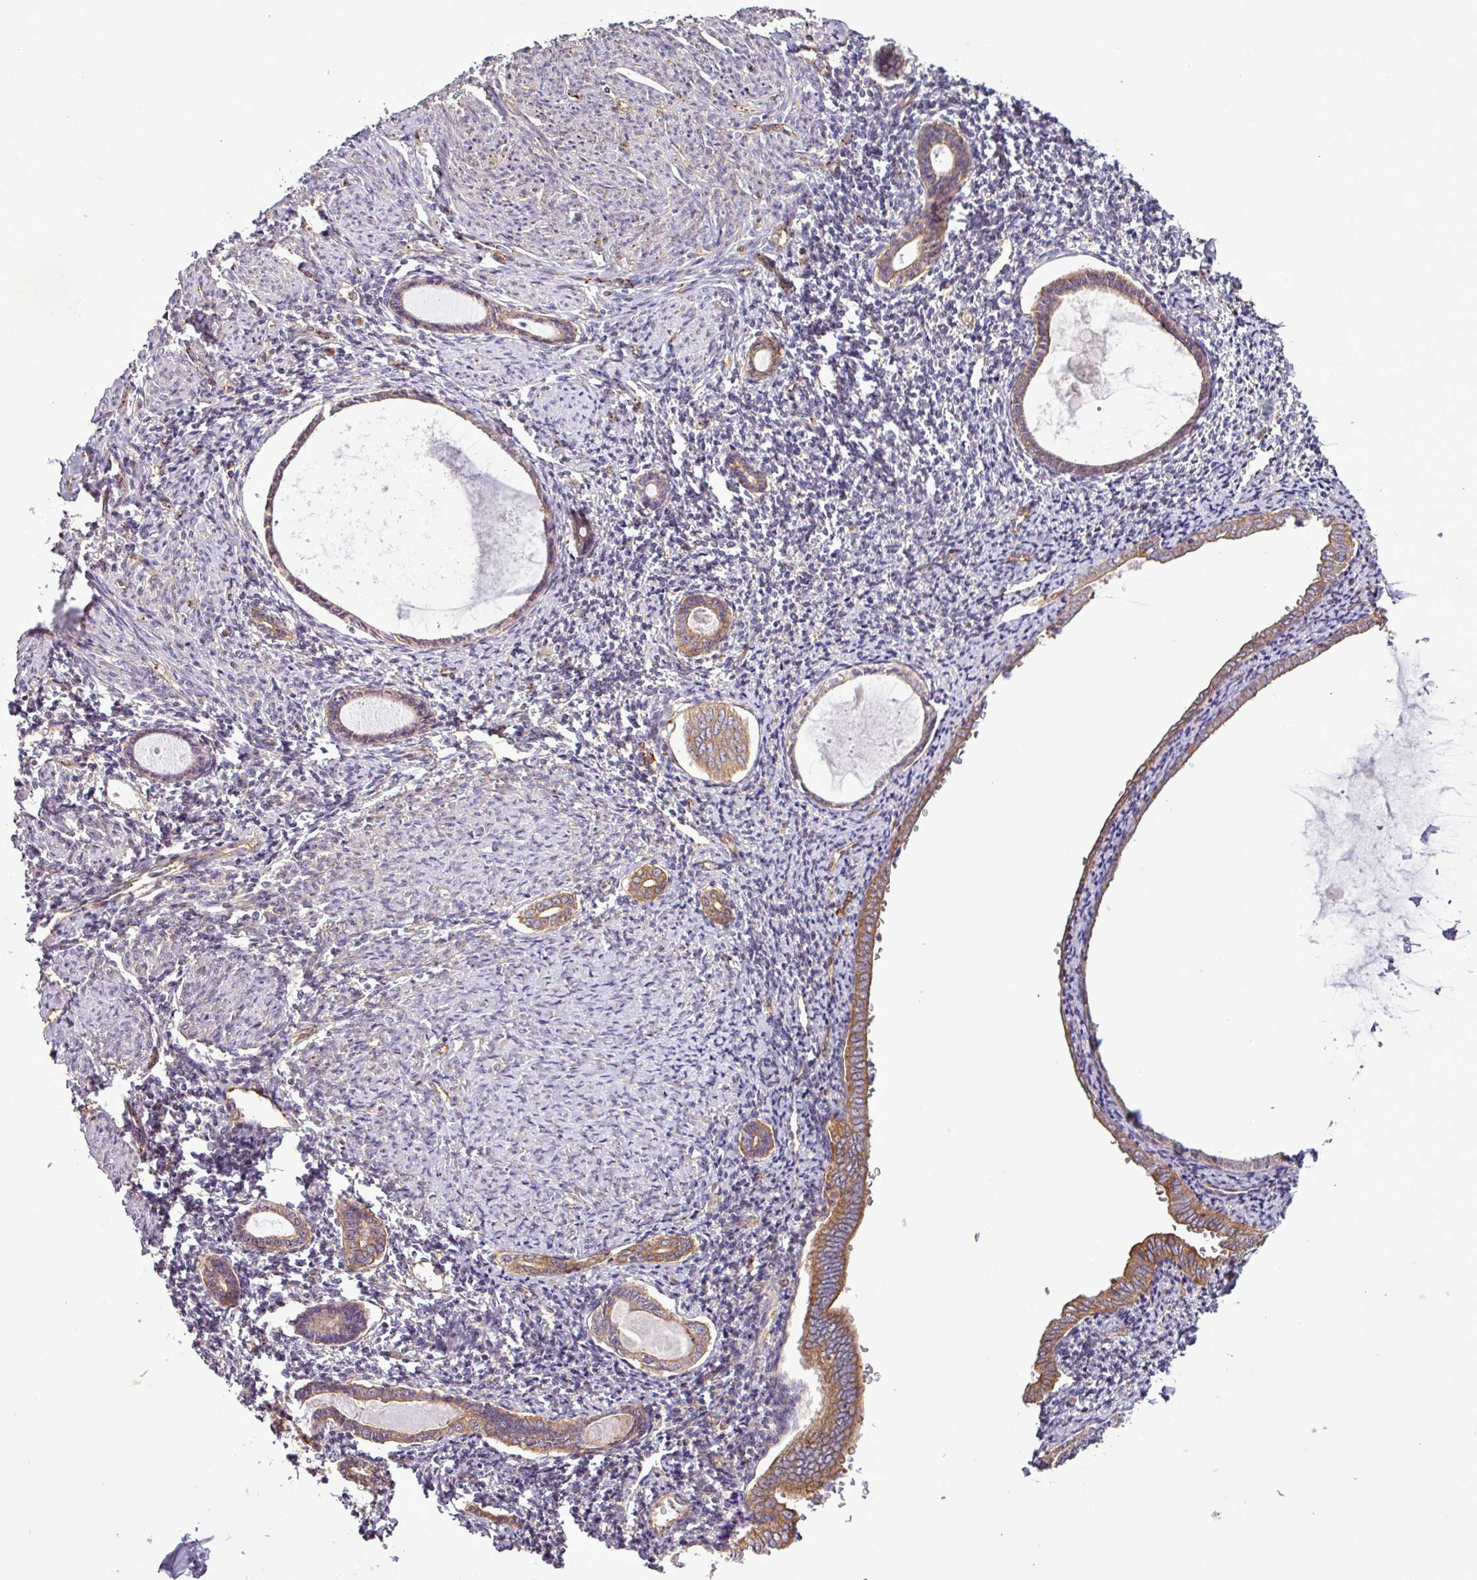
{"staining": {"intensity": "weak", "quantity": "25%-75%", "location": "cytoplasmic/membranous"}, "tissue": "endometrium", "cell_type": "Cells in endometrial stroma", "image_type": "normal", "snomed": [{"axis": "morphology", "description": "Normal tissue, NOS"}, {"axis": "topography", "description": "Endometrium"}], "caption": "DAB immunohistochemical staining of normal human endometrium shows weak cytoplasmic/membranous protein expression in about 25%-75% of cells in endometrial stroma.", "gene": "PACSIN2", "patient": {"sex": "female", "age": 63}}